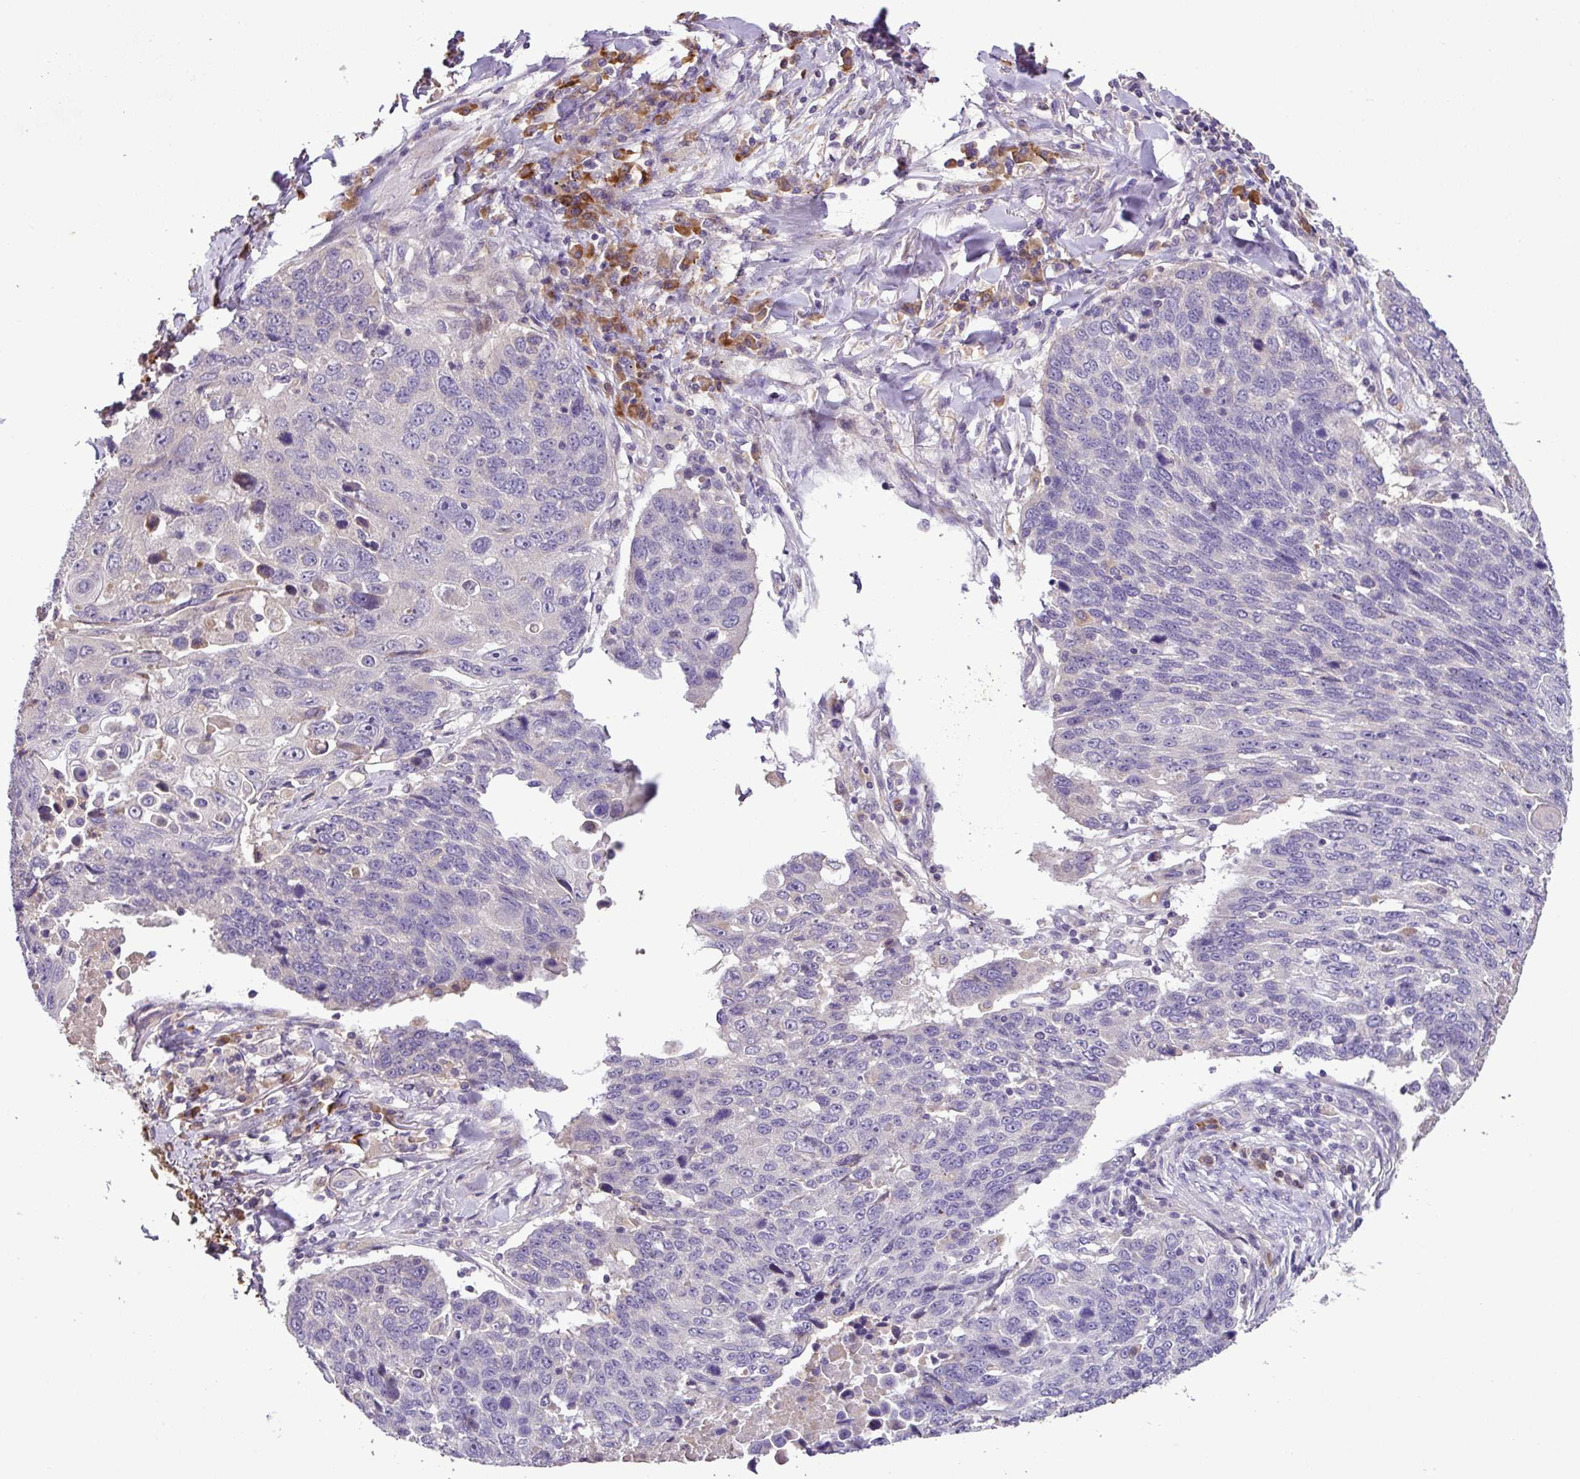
{"staining": {"intensity": "negative", "quantity": "none", "location": "none"}, "tissue": "lung cancer", "cell_type": "Tumor cells", "image_type": "cancer", "snomed": [{"axis": "morphology", "description": "Squamous cell carcinoma, NOS"}, {"axis": "topography", "description": "Lung"}], "caption": "A photomicrograph of human lung cancer is negative for staining in tumor cells. (Immunohistochemistry (ihc), brightfield microscopy, high magnification).", "gene": "ZNF266", "patient": {"sex": "male", "age": 66}}